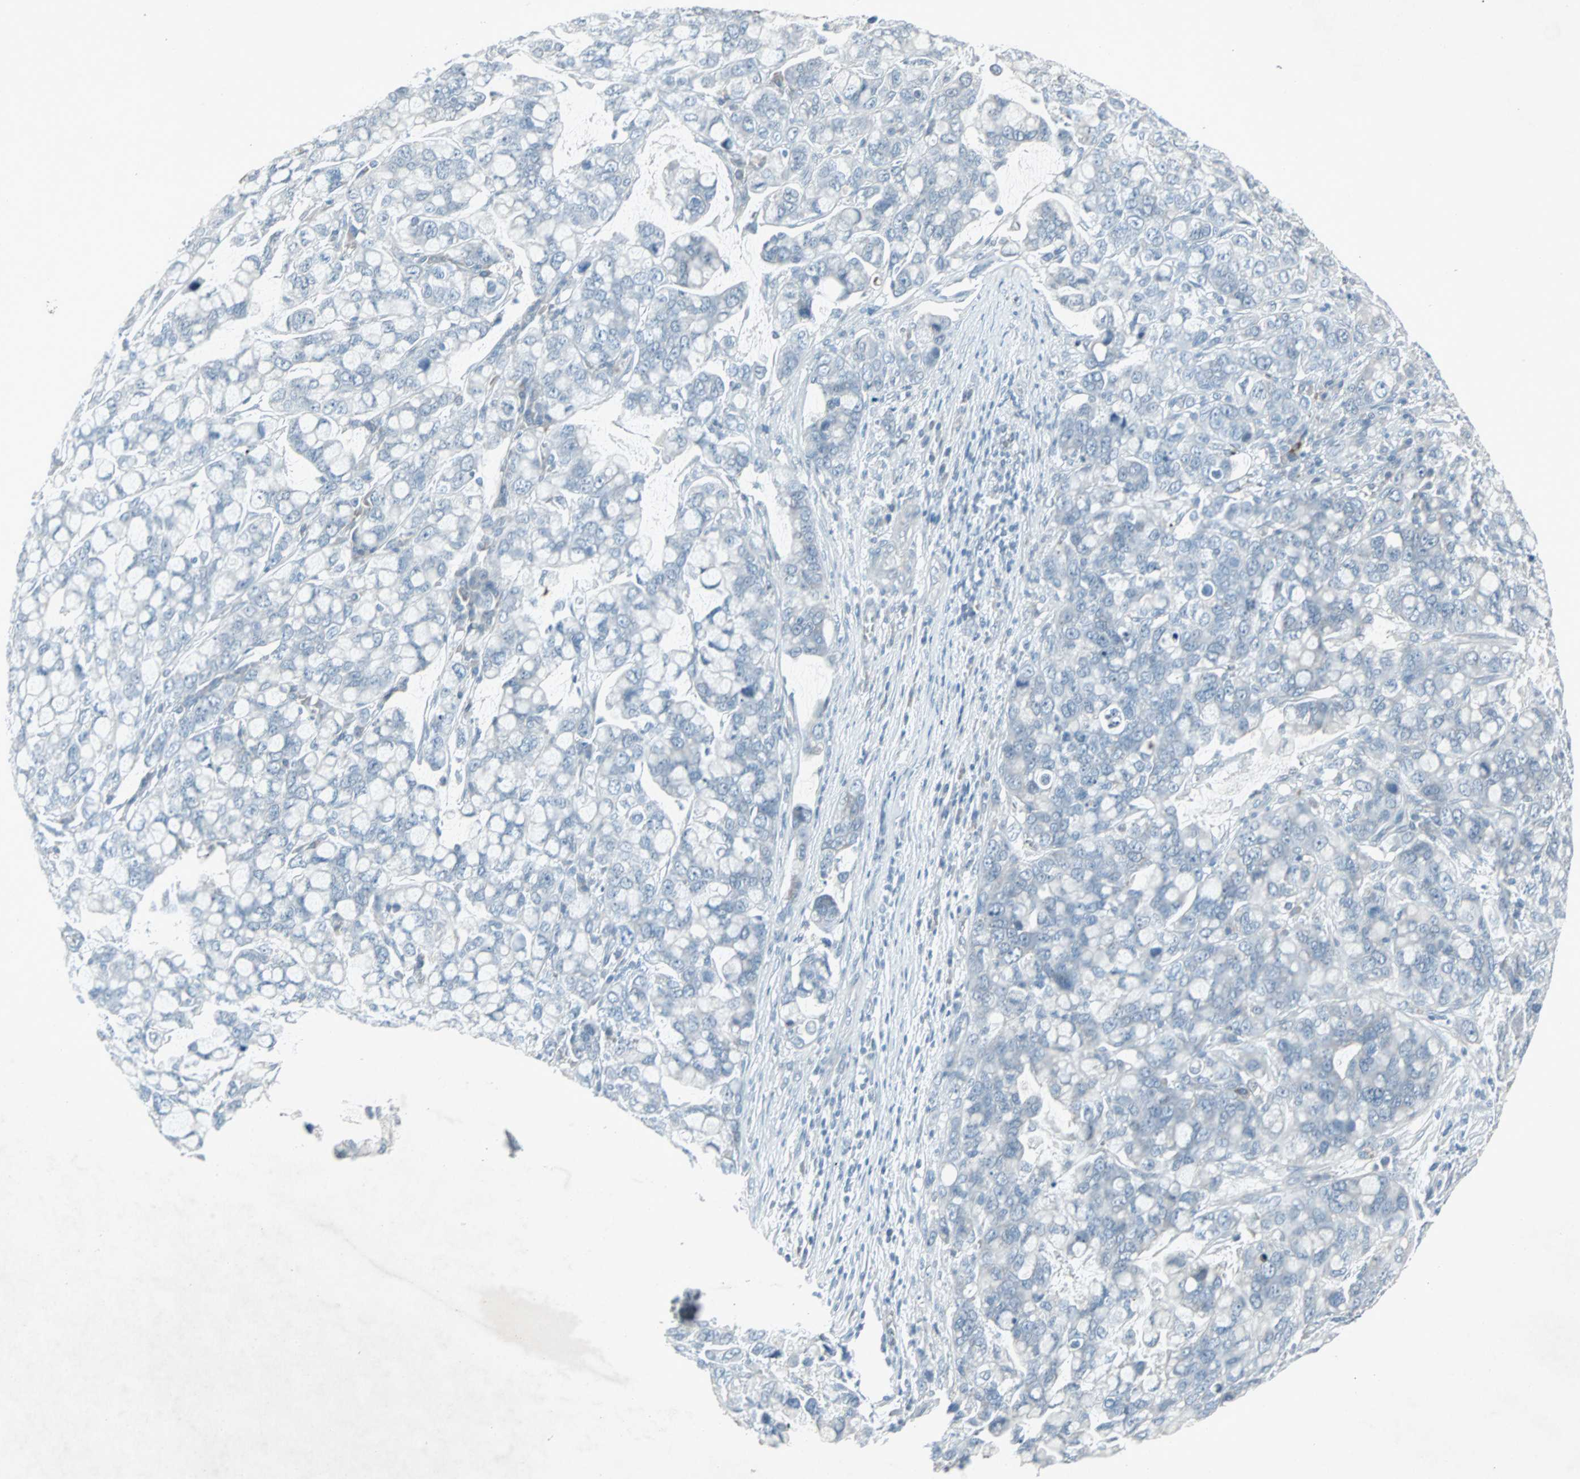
{"staining": {"intensity": "negative", "quantity": "none", "location": "none"}, "tissue": "stomach cancer", "cell_type": "Tumor cells", "image_type": "cancer", "snomed": [{"axis": "morphology", "description": "Adenocarcinoma, NOS"}, {"axis": "topography", "description": "Stomach, lower"}], "caption": "Immunohistochemistry (IHC) histopathology image of stomach cancer (adenocarcinoma) stained for a protein (brown), which demonstrates no positivity in tumor cells. (DAB (3,3'-diaminobenzidine) IHC, high magnification).", "gene": "LANCL3", "patient": {"sex": "male", "age": 84}}